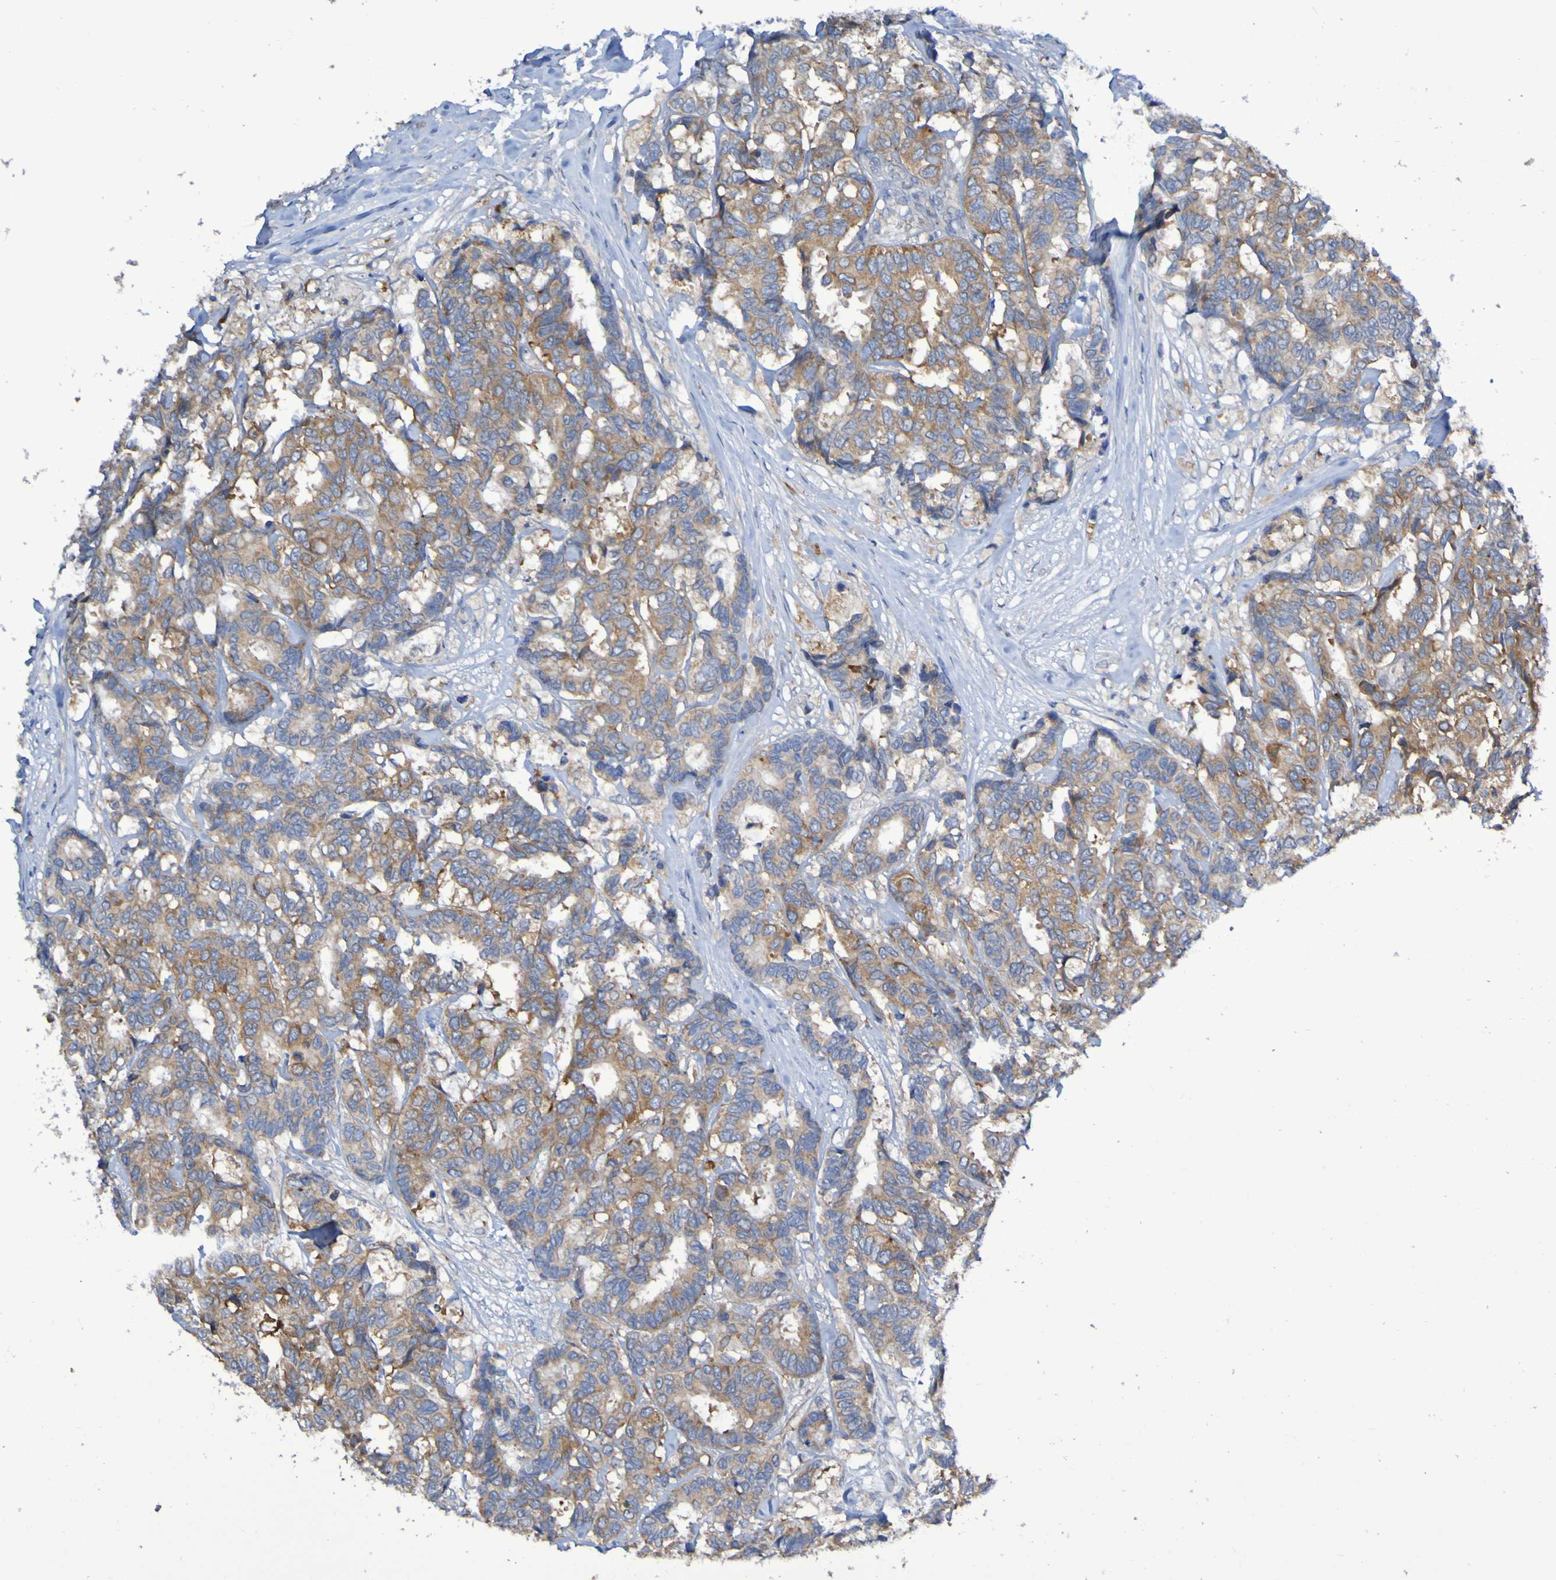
{"staining": {"intensity": "moderate", "quantity": ">75%", "location": "cytoplasmic/membranous"}, "tissue": "breast cancer", "cell_type": "Tumor cells", "image_type": "cancer", "snomed": [{"axis": "morphology", "description": "Duct carcinoma"}, {"axis": "topography", "description": "Breast"}], "caption": "Breast invasive ductal carcinoma stained with a brown dye exhibits moderate cytoplasmic/membranous positive staining in approximately >75% of tumor cells.", "gene": "LMBRD2", "patient": {"sex": "female", "age": 87}}